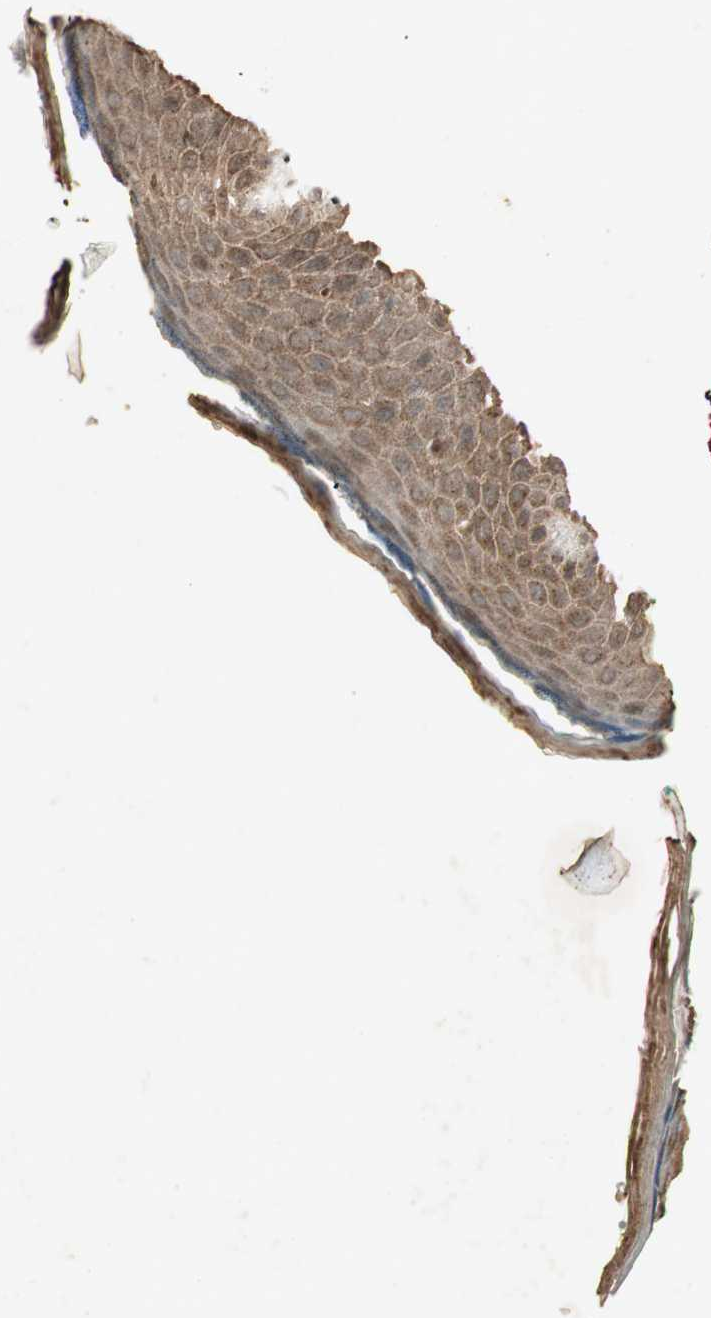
{"staining": {"intensity": "weak", "quantity": ">75%", "location": "cytoplasmic/membranous"}, "tissue": "skin", "cell_type": "Epidermal cells", "image_type": "normal", "snomed": [{"axis": "morphology", "description": "Normal tissue, NOS"}, {"axis": "topography", "description": "Anal"}], "caption": "About >75% of epidermal cells in normal skin display weak cytoplasmic/membranous protein expression as visualized by brown immunohistochemical staining.", "gene": "NEO1", "patient": {"sex": "male", "age": 74}}